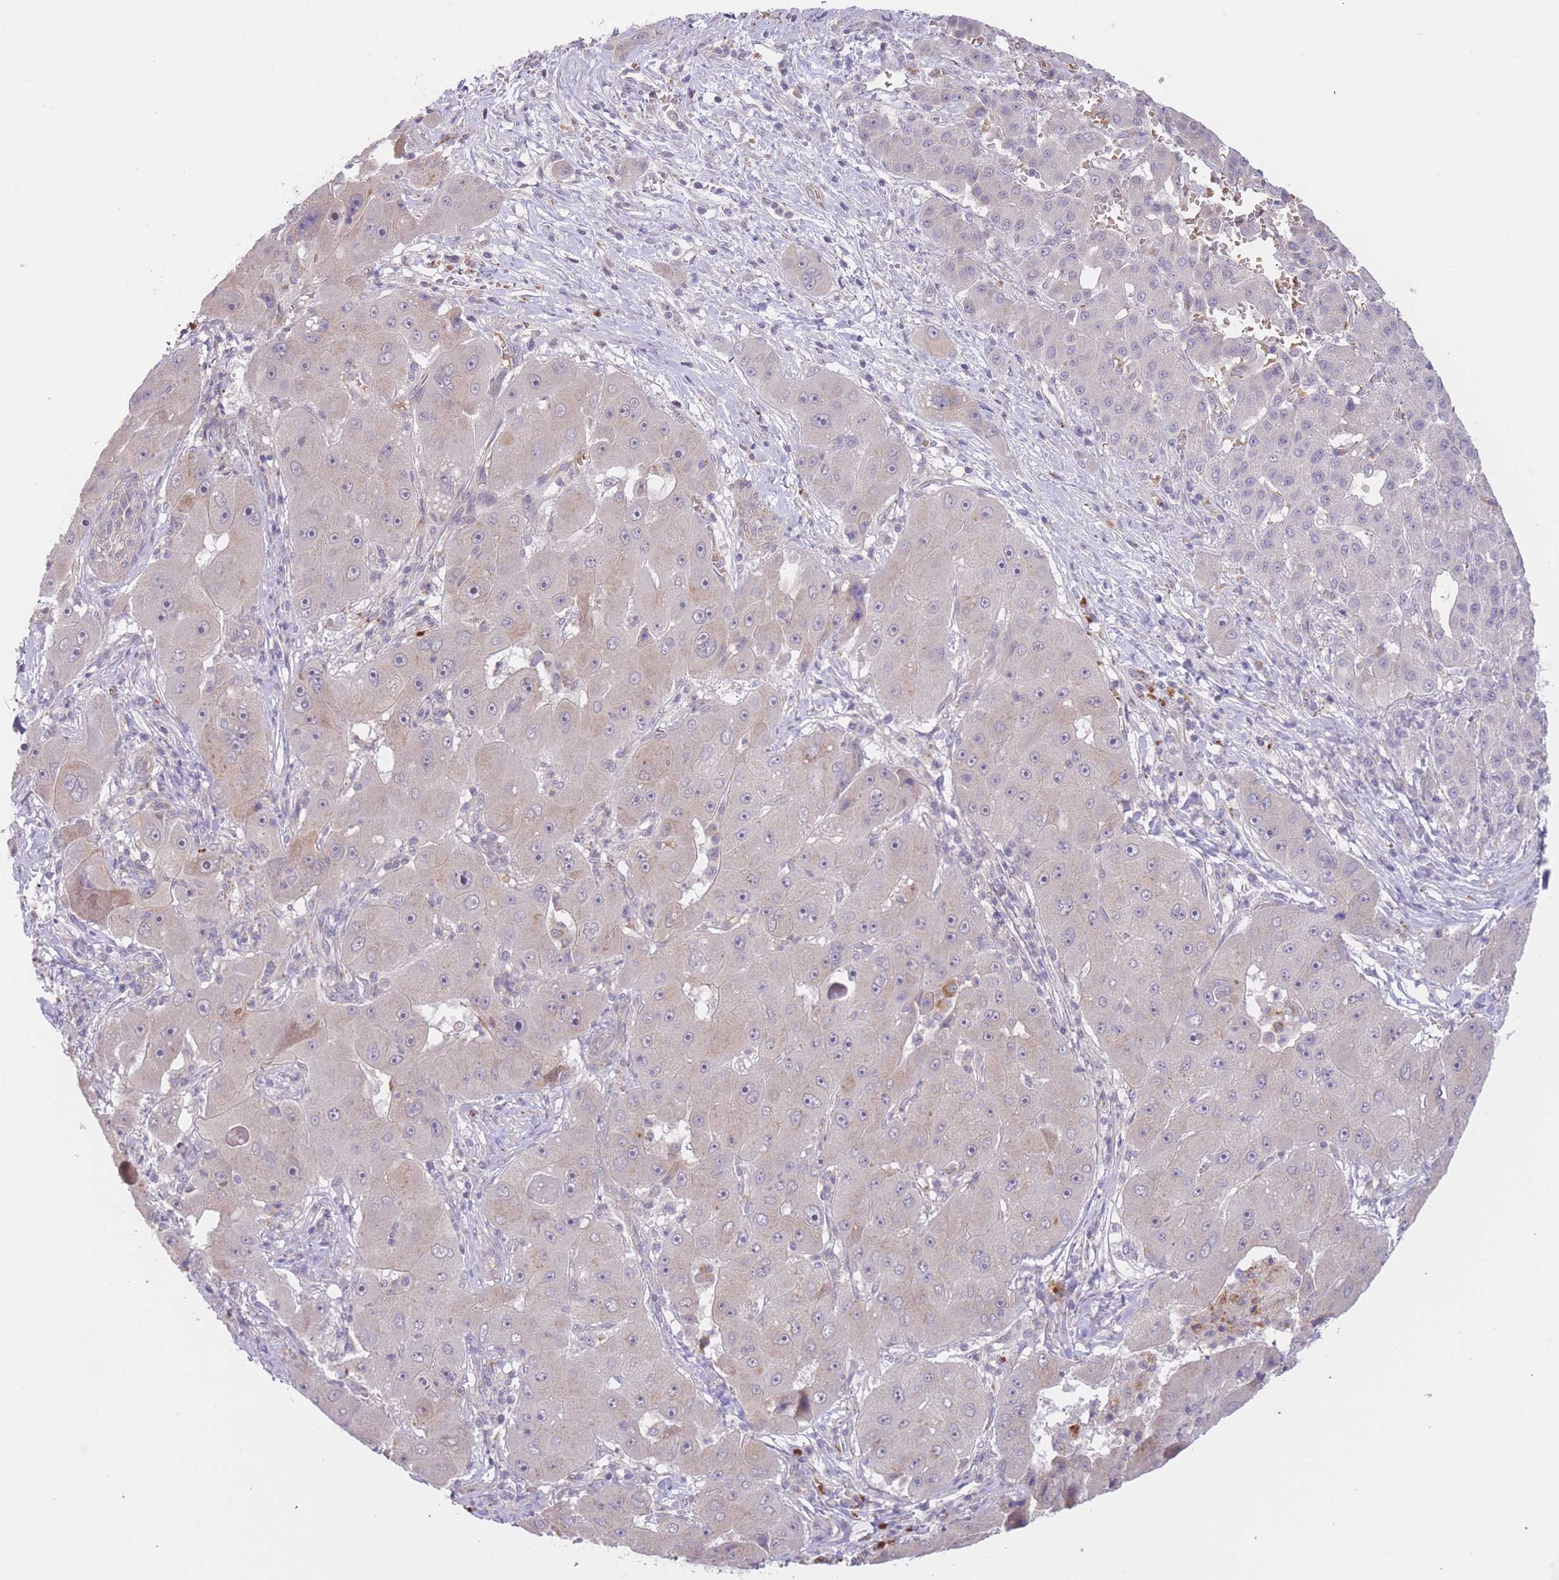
{"staining": {"intensity": "weak", "quantity": "<25%", "location": "cytoplasmic/membranous"}, "tissue": "liver cancer", "cell_type": "Tumor cells", "image_type": "cancer", "snomed": [{"axis": "morphology", "description": "Carcinoma, Hepatocellular, NOS"}, {"axis": "topography", "description": "Liver"}], "caption": "IHC histopathology image of neoplastic tissue: liver cancer (hepatocellular carcinoma) stained with DAB reveals no significant protein staining in tumor cells.", "gene": "FUT5", "patient": {"sex": "male", "age": 76}}